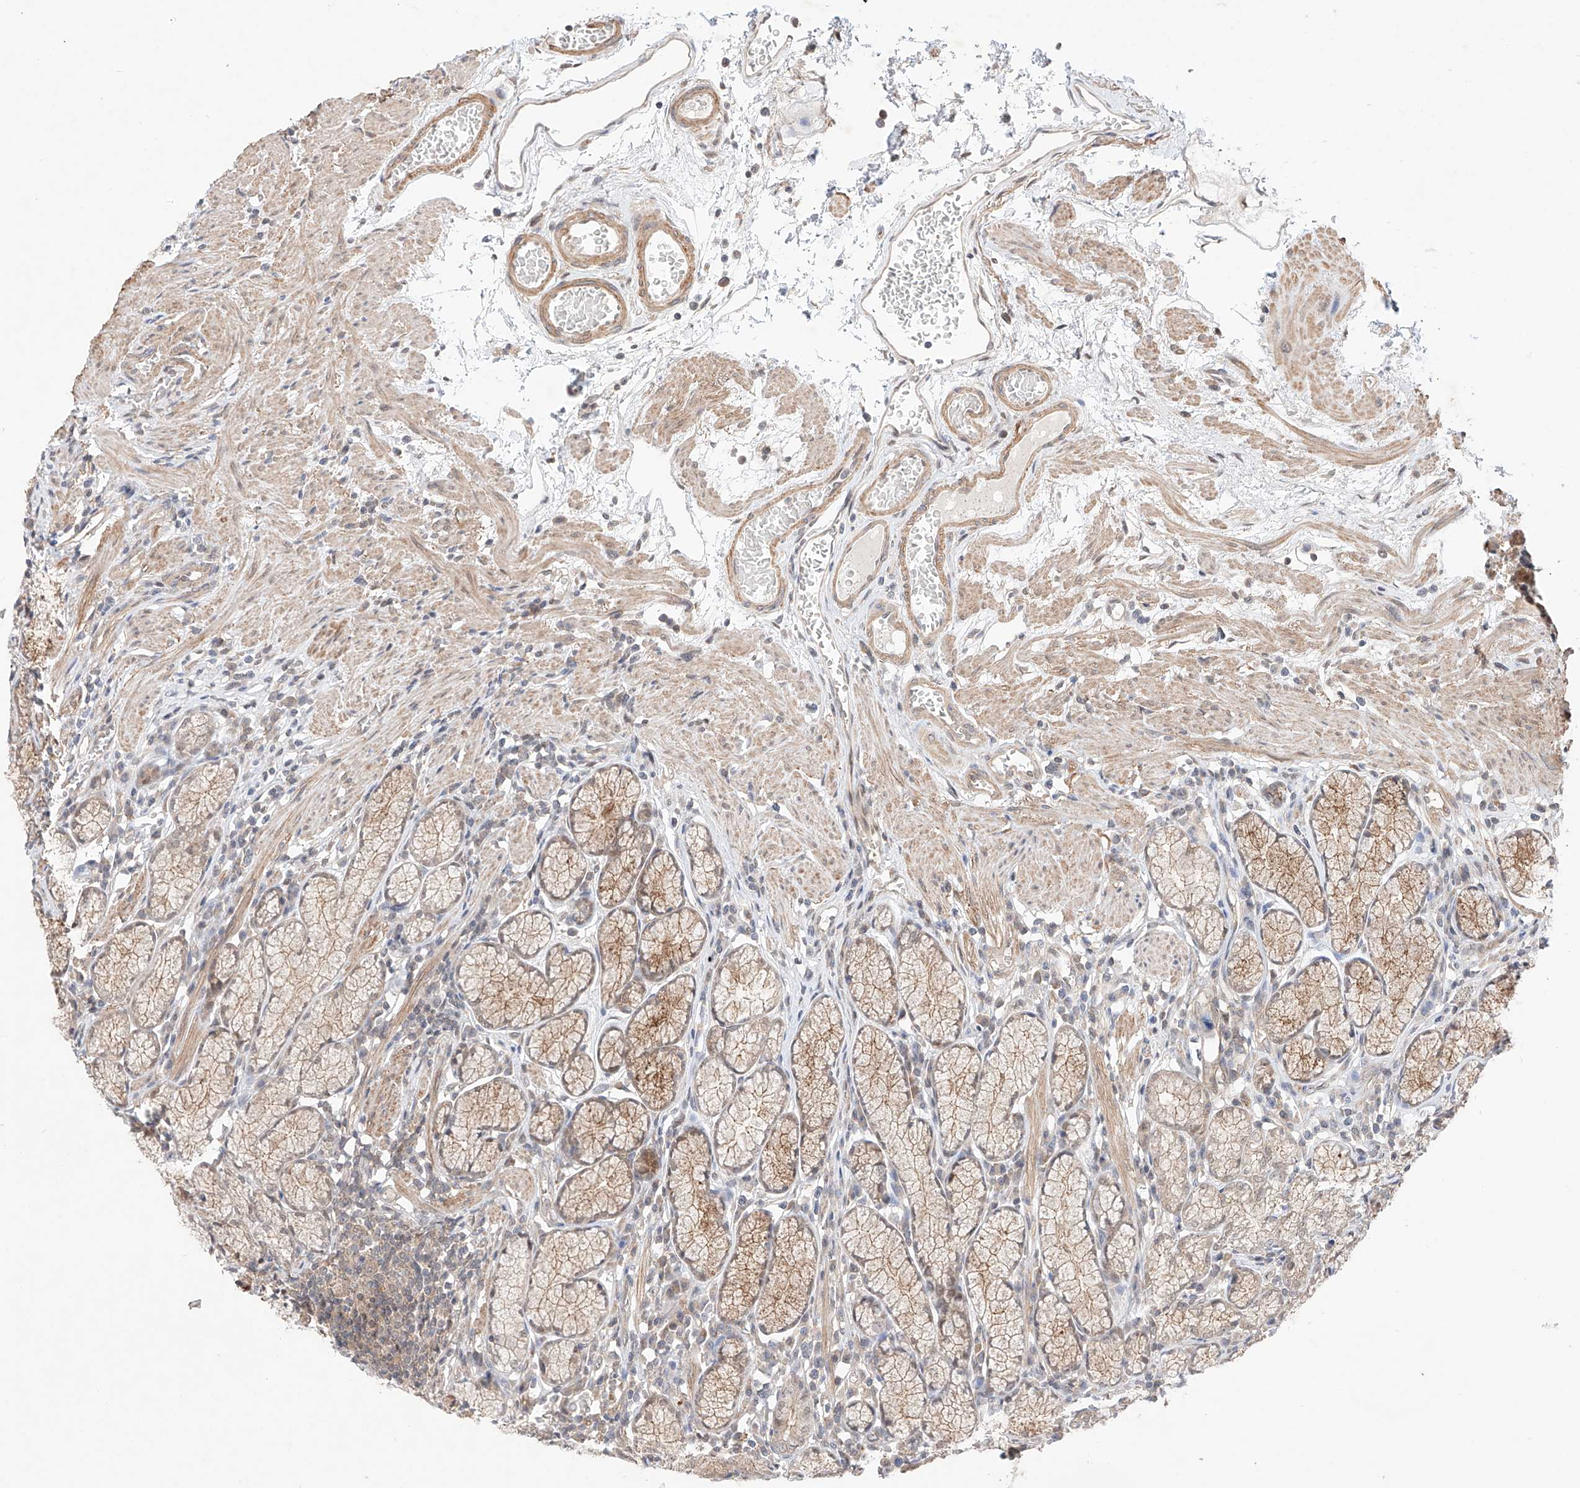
{"staining": {"intensity": "weak", "quantity": ">75%", "location": "cytoplasmic/membranous"}, "tissue": "stomach", "cell_type": "Glandular cells", "image_type": "normal", "snomed": [{"axis": "morphology", "description": "Normal tissue, NOS"}, {"axis": "topography", "description": "Stomach"}], "caption": "IHC image of unremarkable human stomach stained for a protein (brown), which reveals low levels of weak cytoplasmic/membranous expression in approximately >75% of glandular cells.", "gene": "TSR2", "patient": {"sex": "male", "age": 55}}